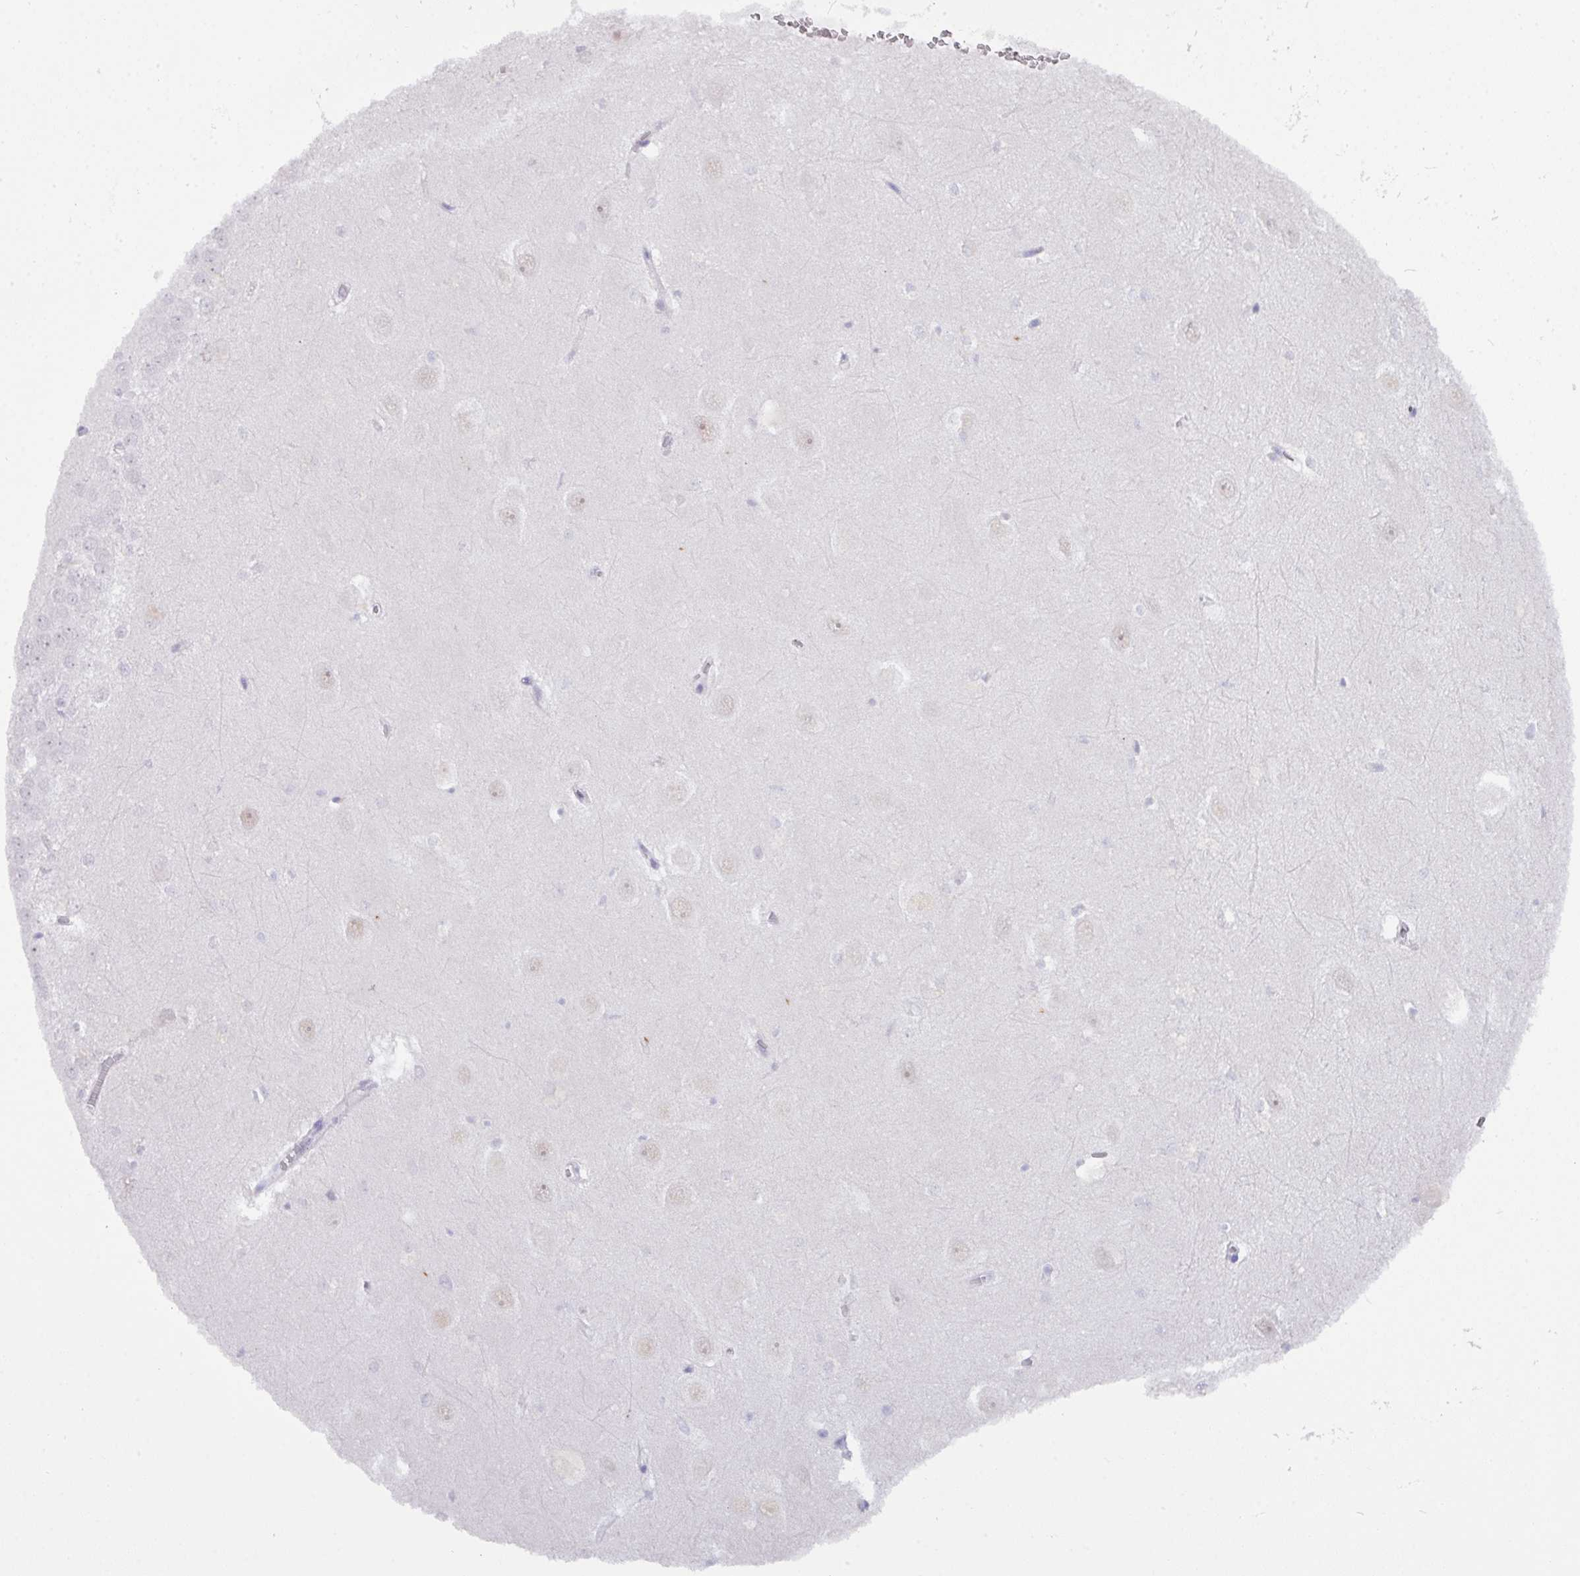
{"staining": {"intensity": "negative", "quantity": "none", "location": "none"}, "tissue": "hippocampus", "cell_type": "Glial cells", "image_type": "normal", "snomed": [{"axis": "morphology", "description": "Normal tissue, NOS"}, {"axis": "topography", "description": "Hippocampus"}], "caption": "The micrograph displays no significant expression in glial cells of hippocampus. (Stains: DAB (3,3'-diaminobenzidine) immunohistochemistry (IHC) with hematoxylin counter stain, Microscopy: brightfield microscopy at high magnification).", "gene": "MRM2", "patient": {"sex": "female", "age": 64}}